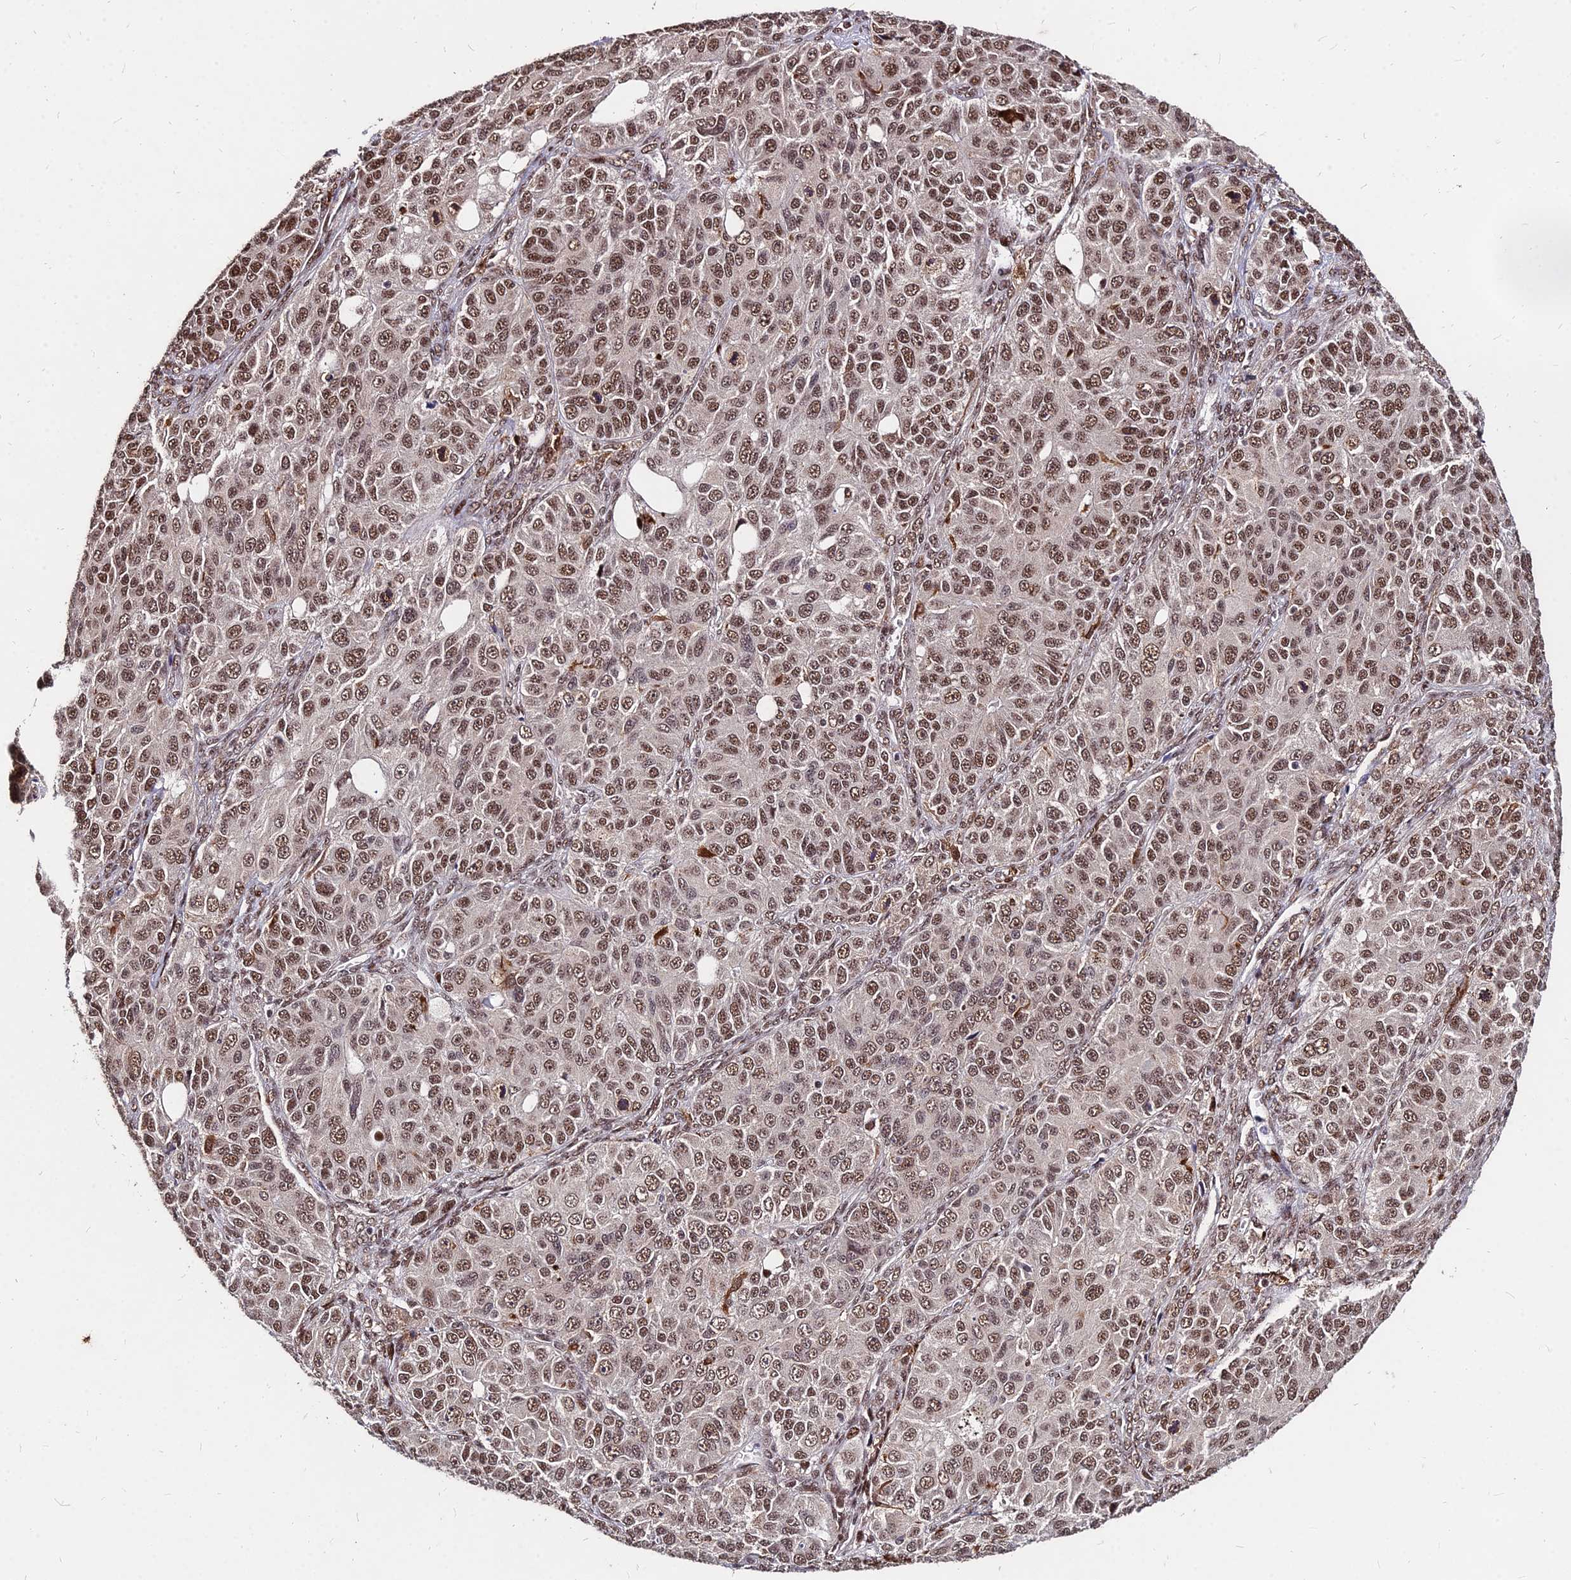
{"staining": {"intensity": "moderate", "quantity": ">75%", "location": "nuclear"}, "tissue": "ovarian cancer", "cell_type": "Tumor cells", "image_type": "cancer", "snomed": [{"axis": "morphology", "description": "Carcinoma, endometroid"}, {"axis": "topography", "description": "Ovary"}], "caption": "A brown stain labels moderate nuclear staining of a protein in ovarian cancer (endometroid carcinoma) tumor cells. The protein of interest is shown in brown color, while the nuclei are stained blue.", "gene": "ZBED4", "patient": {"sex": "female", "age": 51}}